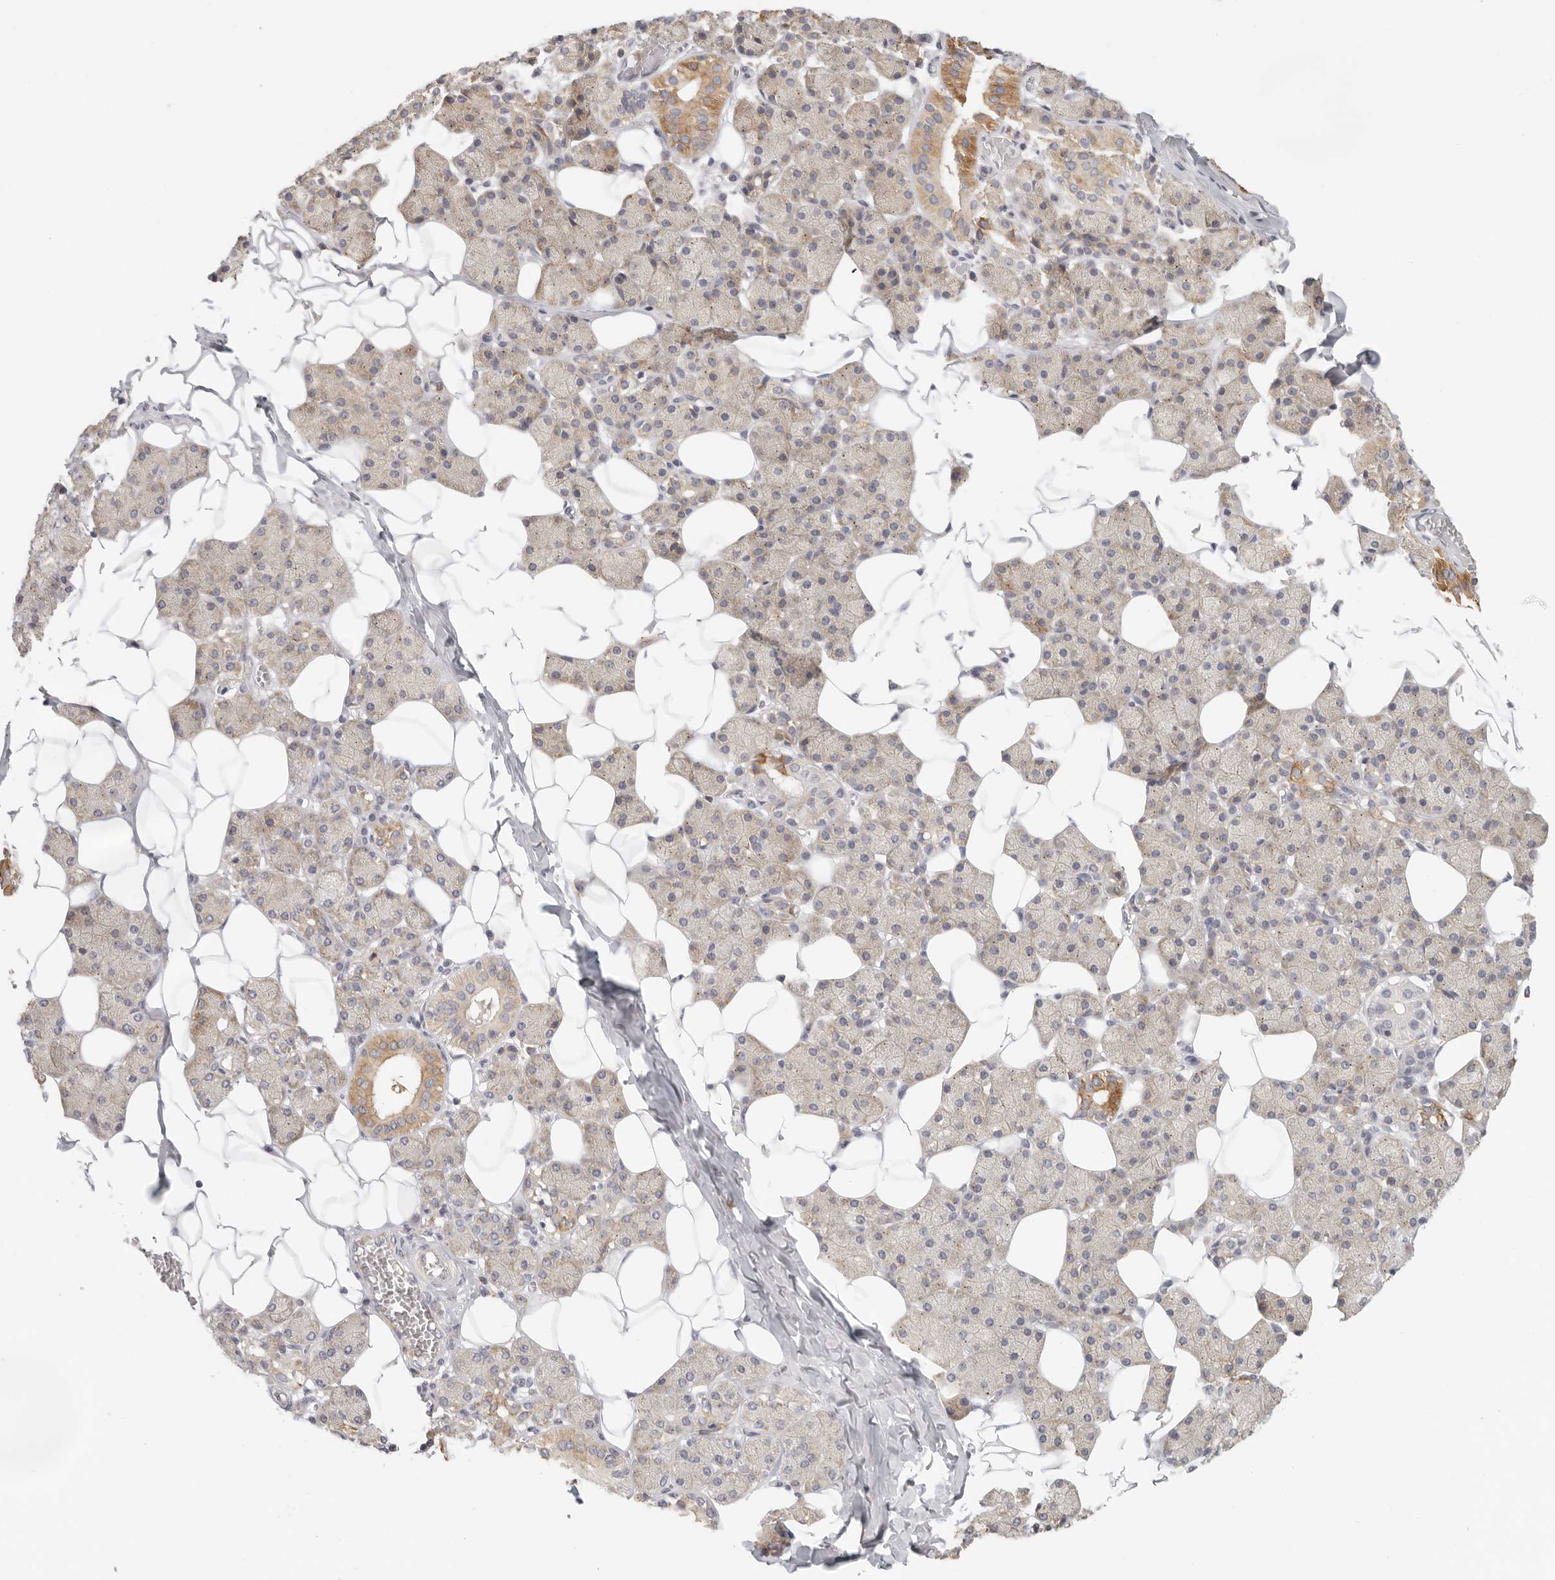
{"staining": {"intensity": "moderate", "quantity": "25%-75%", "location": "cytoplasmic/membranous"}, "tissue": "salivary gland", "cell_type": "Glandular cells", "image_type": "normal", "snomed": [{"axis": "morphology", "description": "Normal tissue, NOS"}, {"axis": "topography", "description": "Salivary gland"}], "caption": "Approximately 25%-75% of glandular cells in normal salivary gland show moderate cytoplasmic/membranous protein positivity as visualized by brown immunohistochemical staining.", "gene": "ANXA9", "patient": {"sex": "female", "age": 33}}